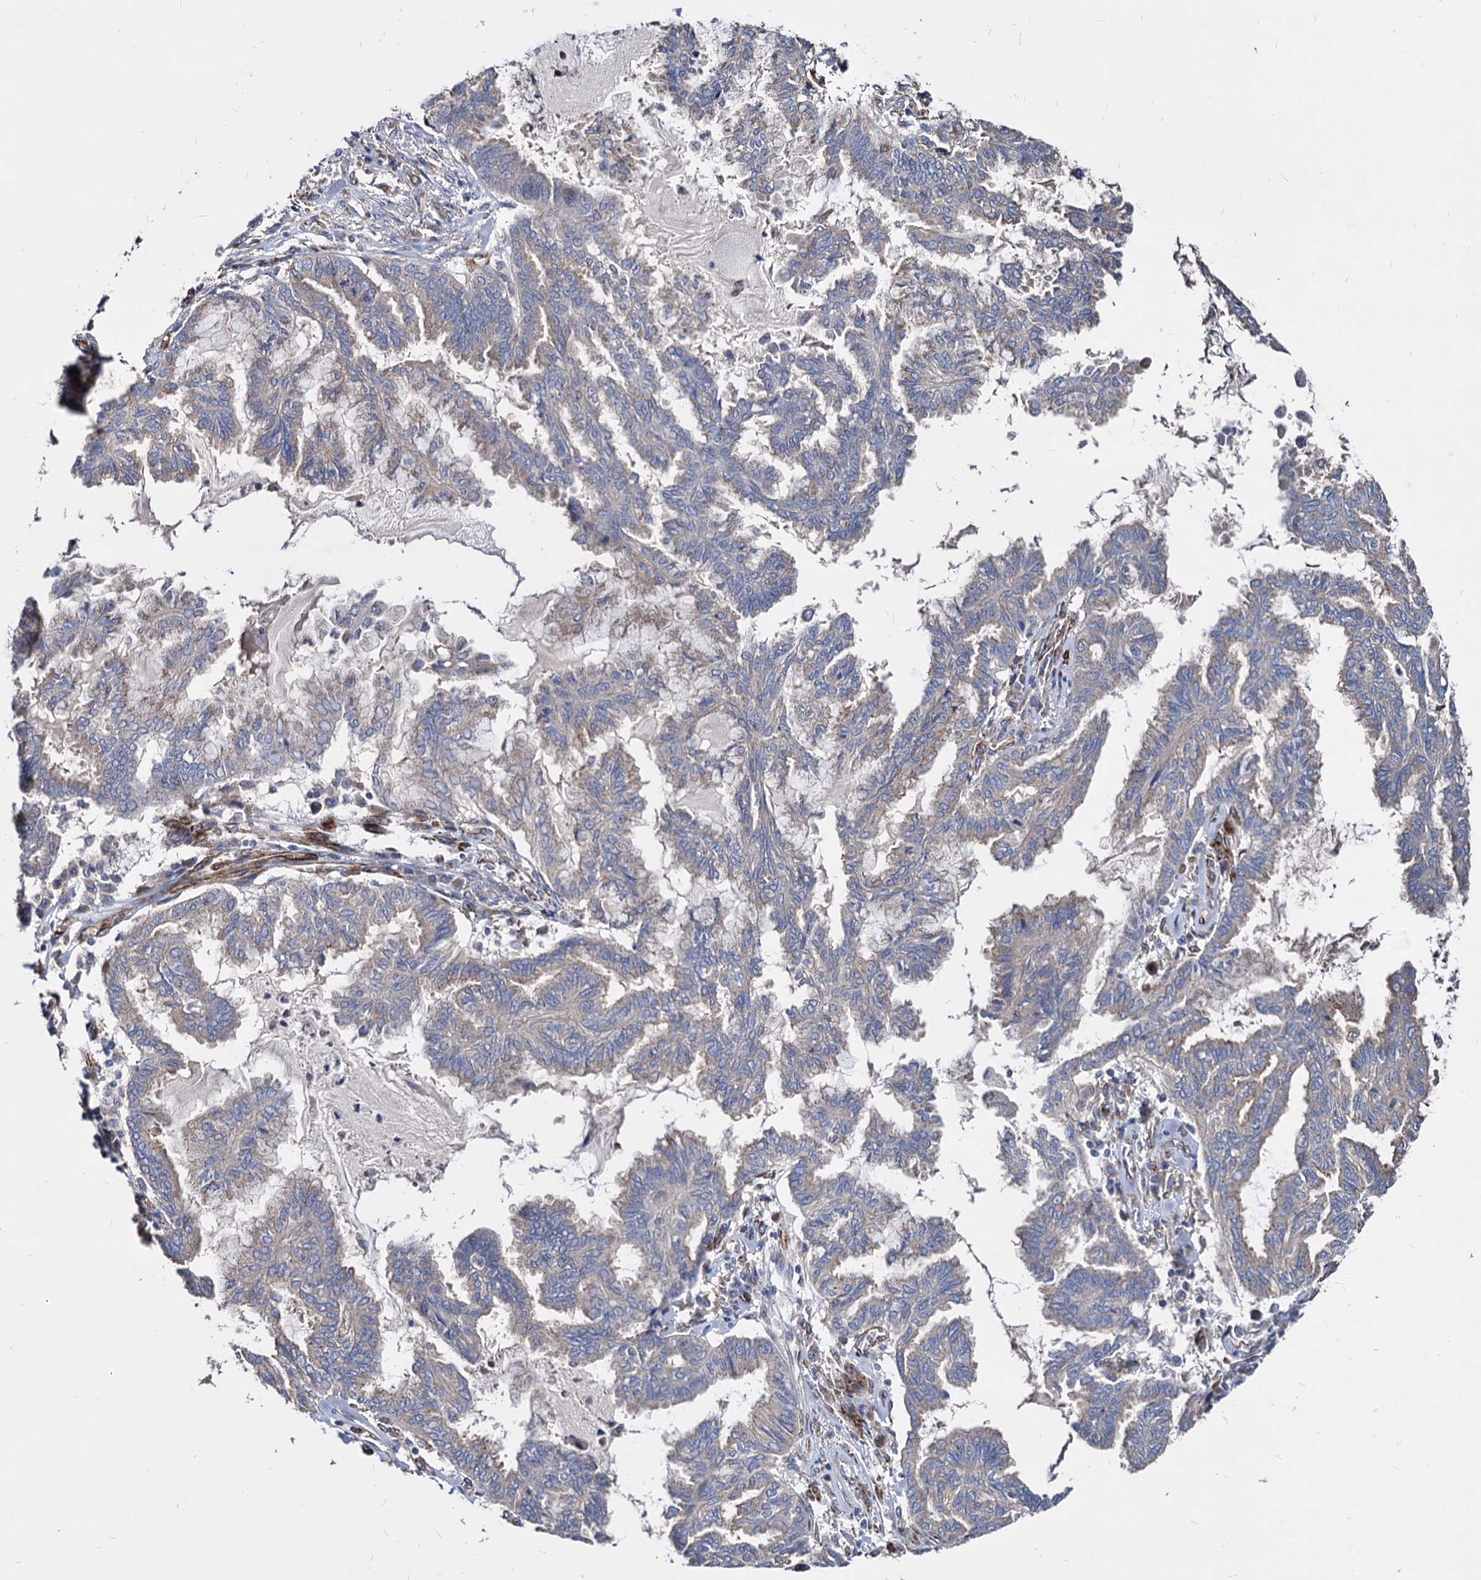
{"staining": {"intensity": "weak", "quantity": "<25%", "location": "cytoplasmic/membranous"}, "tissue": "endometrial cancer", "cell_type": "Tumor cells", "image_type": "cancer", "snomed": [{"axis": "morphology", "description": "Adenocarcinoma, NOS"}, {"axis": "topography", "description": "Endometrium"}], "caption": "This micrograph is of endometrial adenocarcinoma stained with IHC to label a protein in brown with the nuclei are counter-stained blue. There is no expression in tumor cells. The staining was performed using DAB to visualize the protein expression in brown, while the nuclei were stained in blue with hematoxylin (Magnification: 20x).", "gene": "WDR11", "patient": {"sex": "female", "age": 86}}